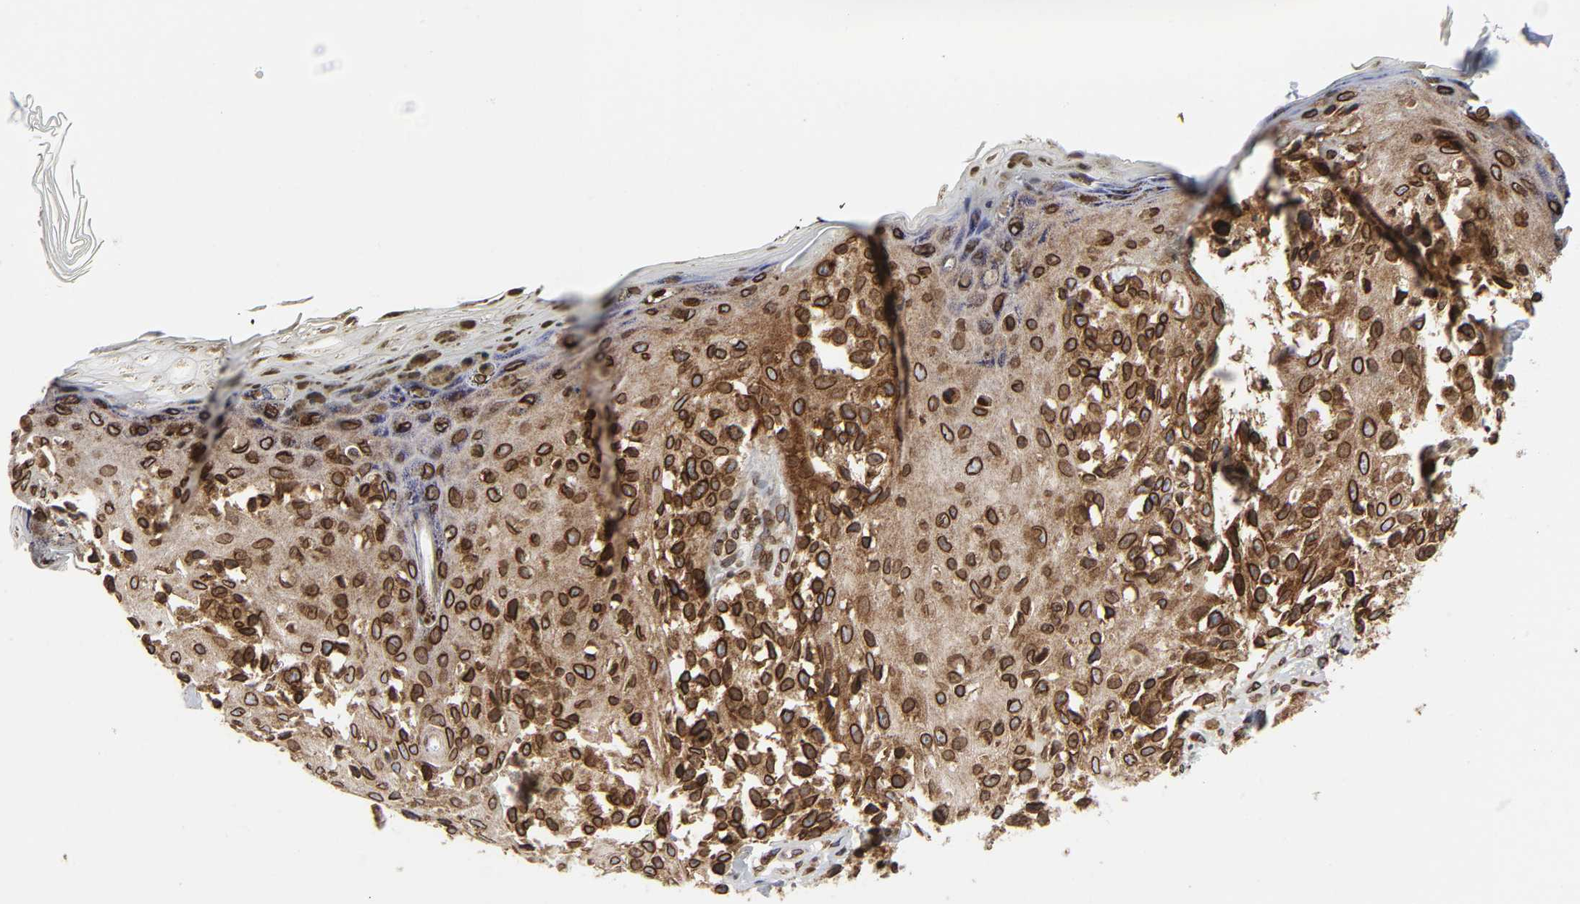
{"staining": {"intensity": "strong", "quantity": ">75%", "location": "cytoplasmic/membranous,nuclear"}, "tissue": "melanoma", "cell_type": "Tumor cells", "image_type": "cancer", "snomed": [{"axis": "morphology", "description": "Malignant melanoma, NOS"}, {"axis": "topography", "description": "Skin"}], "caption": "Melanoma was stained to show a protein in brown. There is high levels of strong cytoplasmic/membranous and nuclear staining in approximately >75% of tumor cells.", "gene": "RANGAP1", "patient": {"sex": "female", "age": 38}}